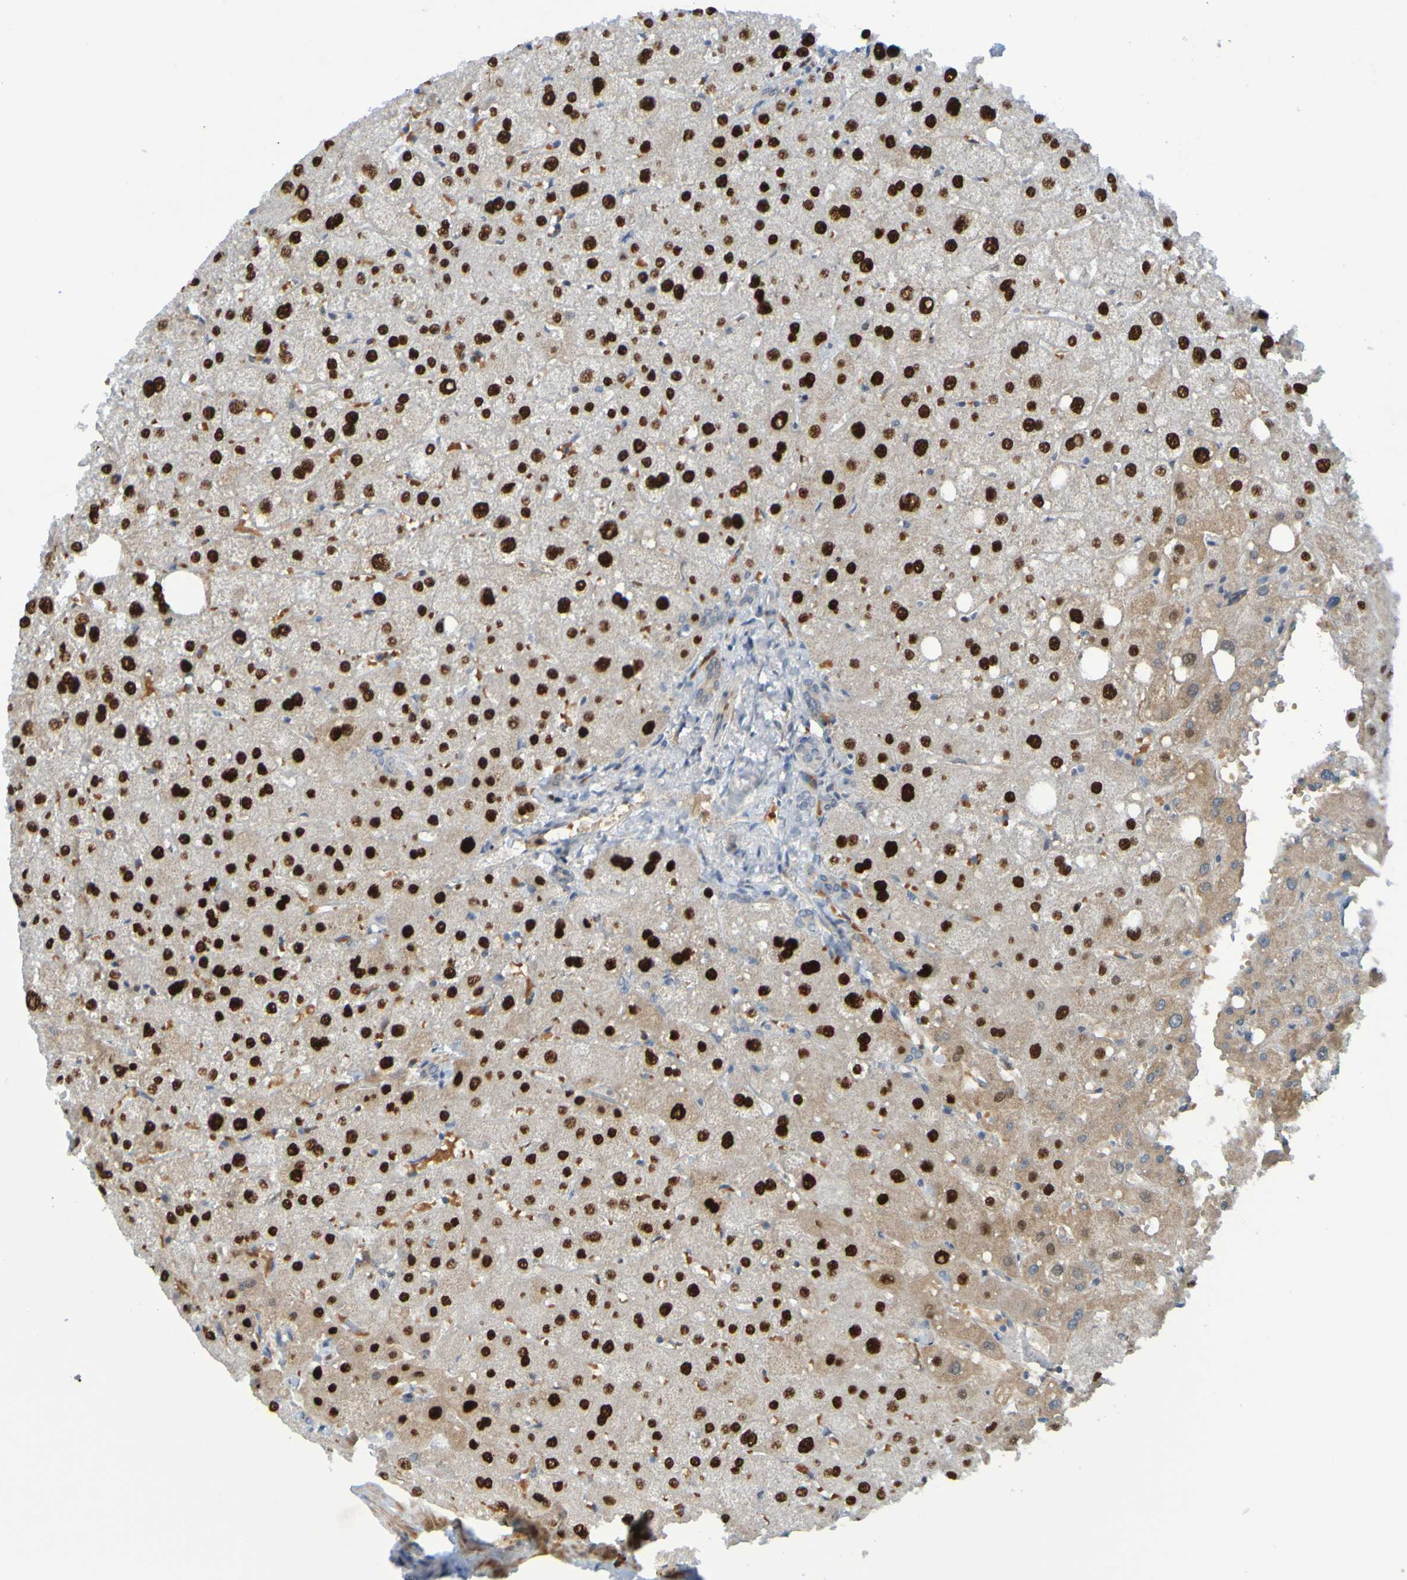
{"staining": {"intensity": "negative", "quantity": "none", "location": "none"}, "tissue": "liver", "cell_type": "Cholangiocytes", "image_type": "normal", "snomed": [{"axis": "morphology", "description": "Normal tissue, NOS"}, {"axis": "topography", "description": "Liver"}], "caption": "A high-resolution micrograph shows immunohistochemistry staining of unremarkable liver, which reveals no significant expression in cholangiocytes.", "gene": "USP36", "patient": {"sex": "male", "age": 73}}